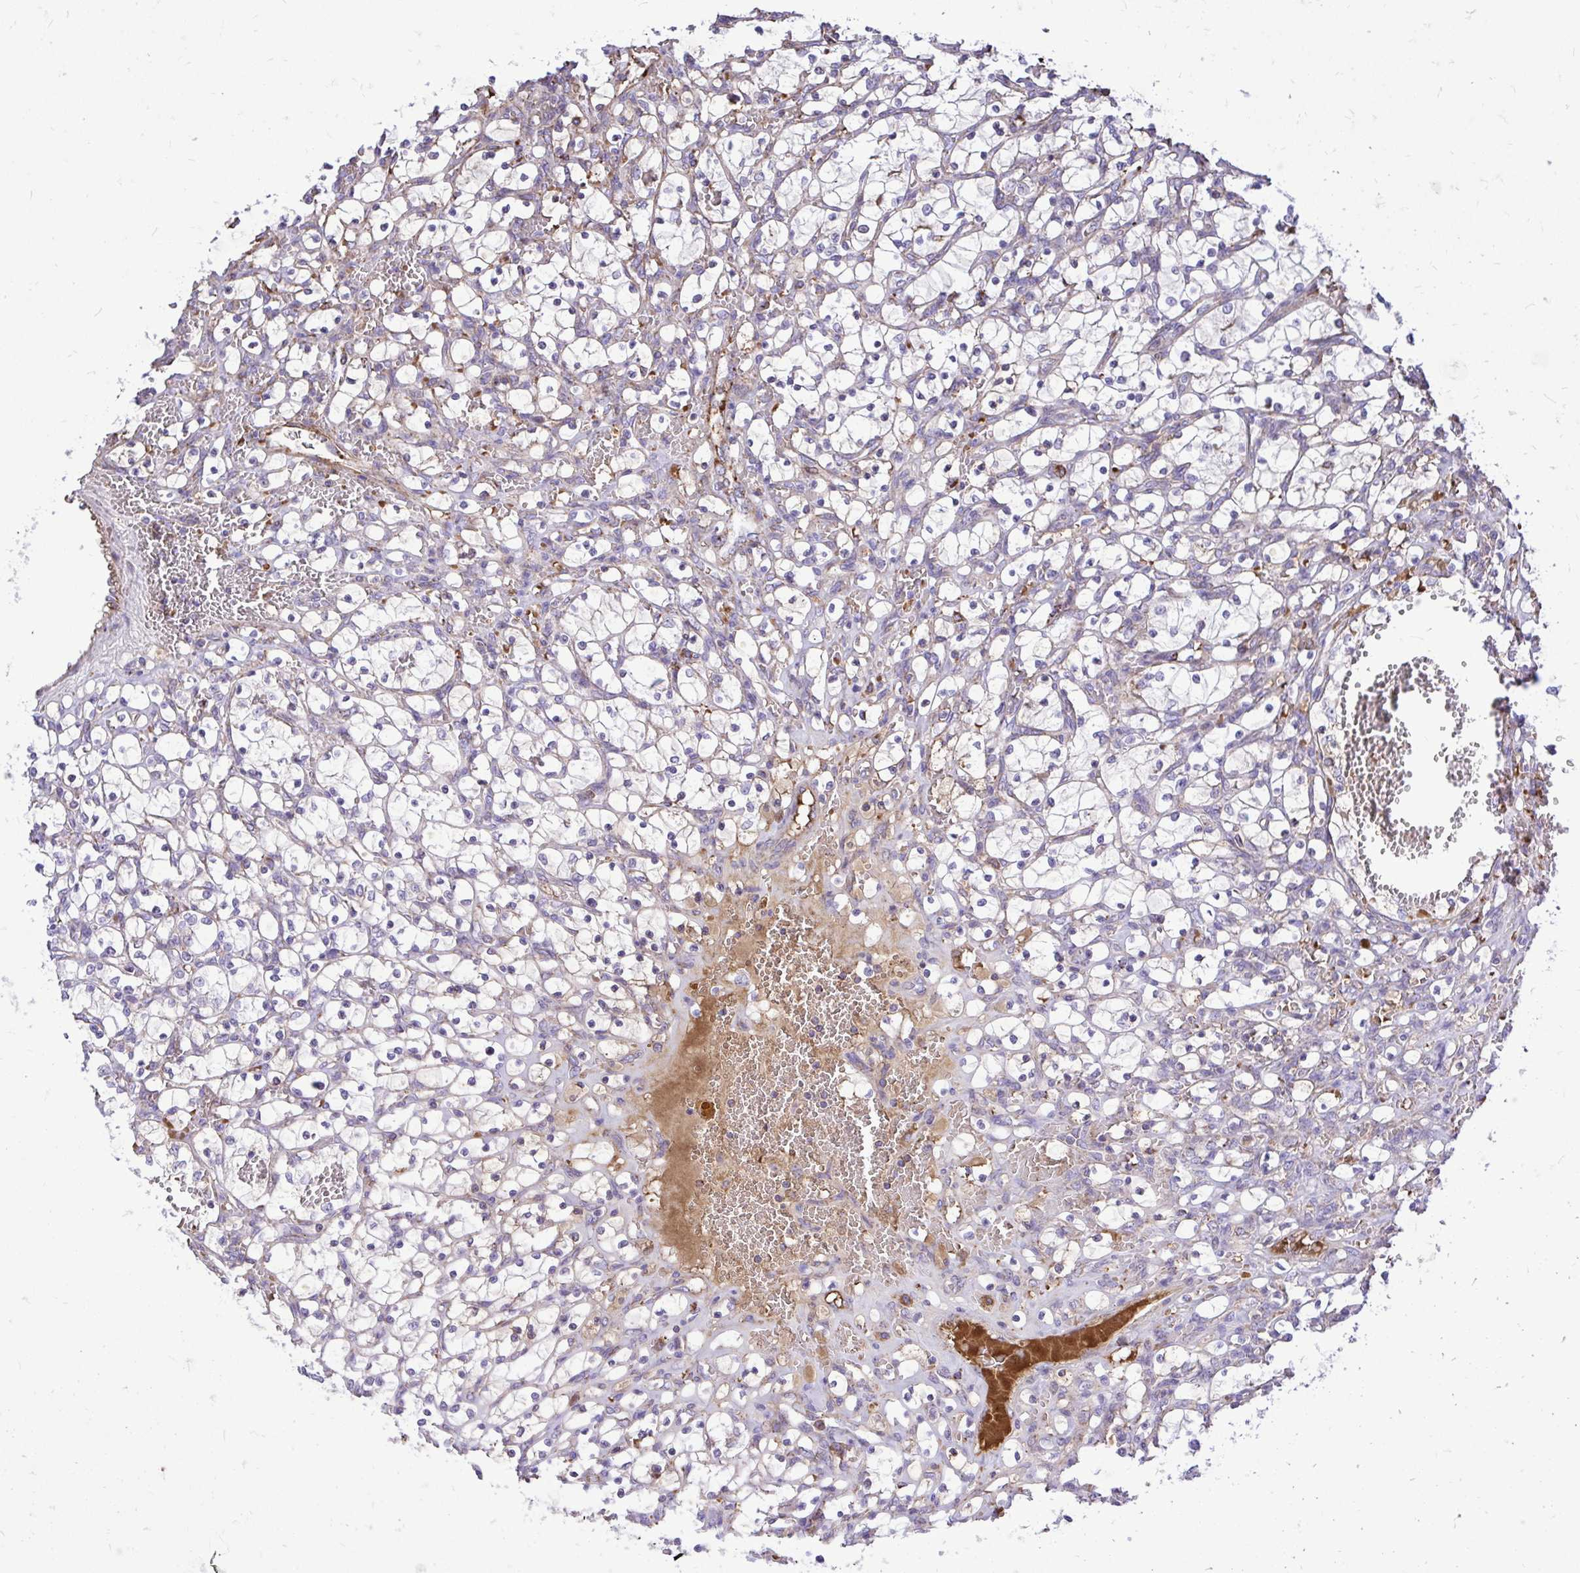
{"staining": {"intensity": "negative", "quantity": "none", "location": "none"}, "tissue": "renal cancer", "cell_type": "Tumor cells", "image_type": "cancer", "snomed": [{"axis": "morphology", "description": "Adenocarcinoma, NOS"}, {"axis": "topography", "description": "Kidney"}], "caption": "The photomicrograph reveals no staining of tumor cells in renal adenocarcinoma.", "gene": "ATP13A2", "patient": {"sex": "female", "age": 69}}